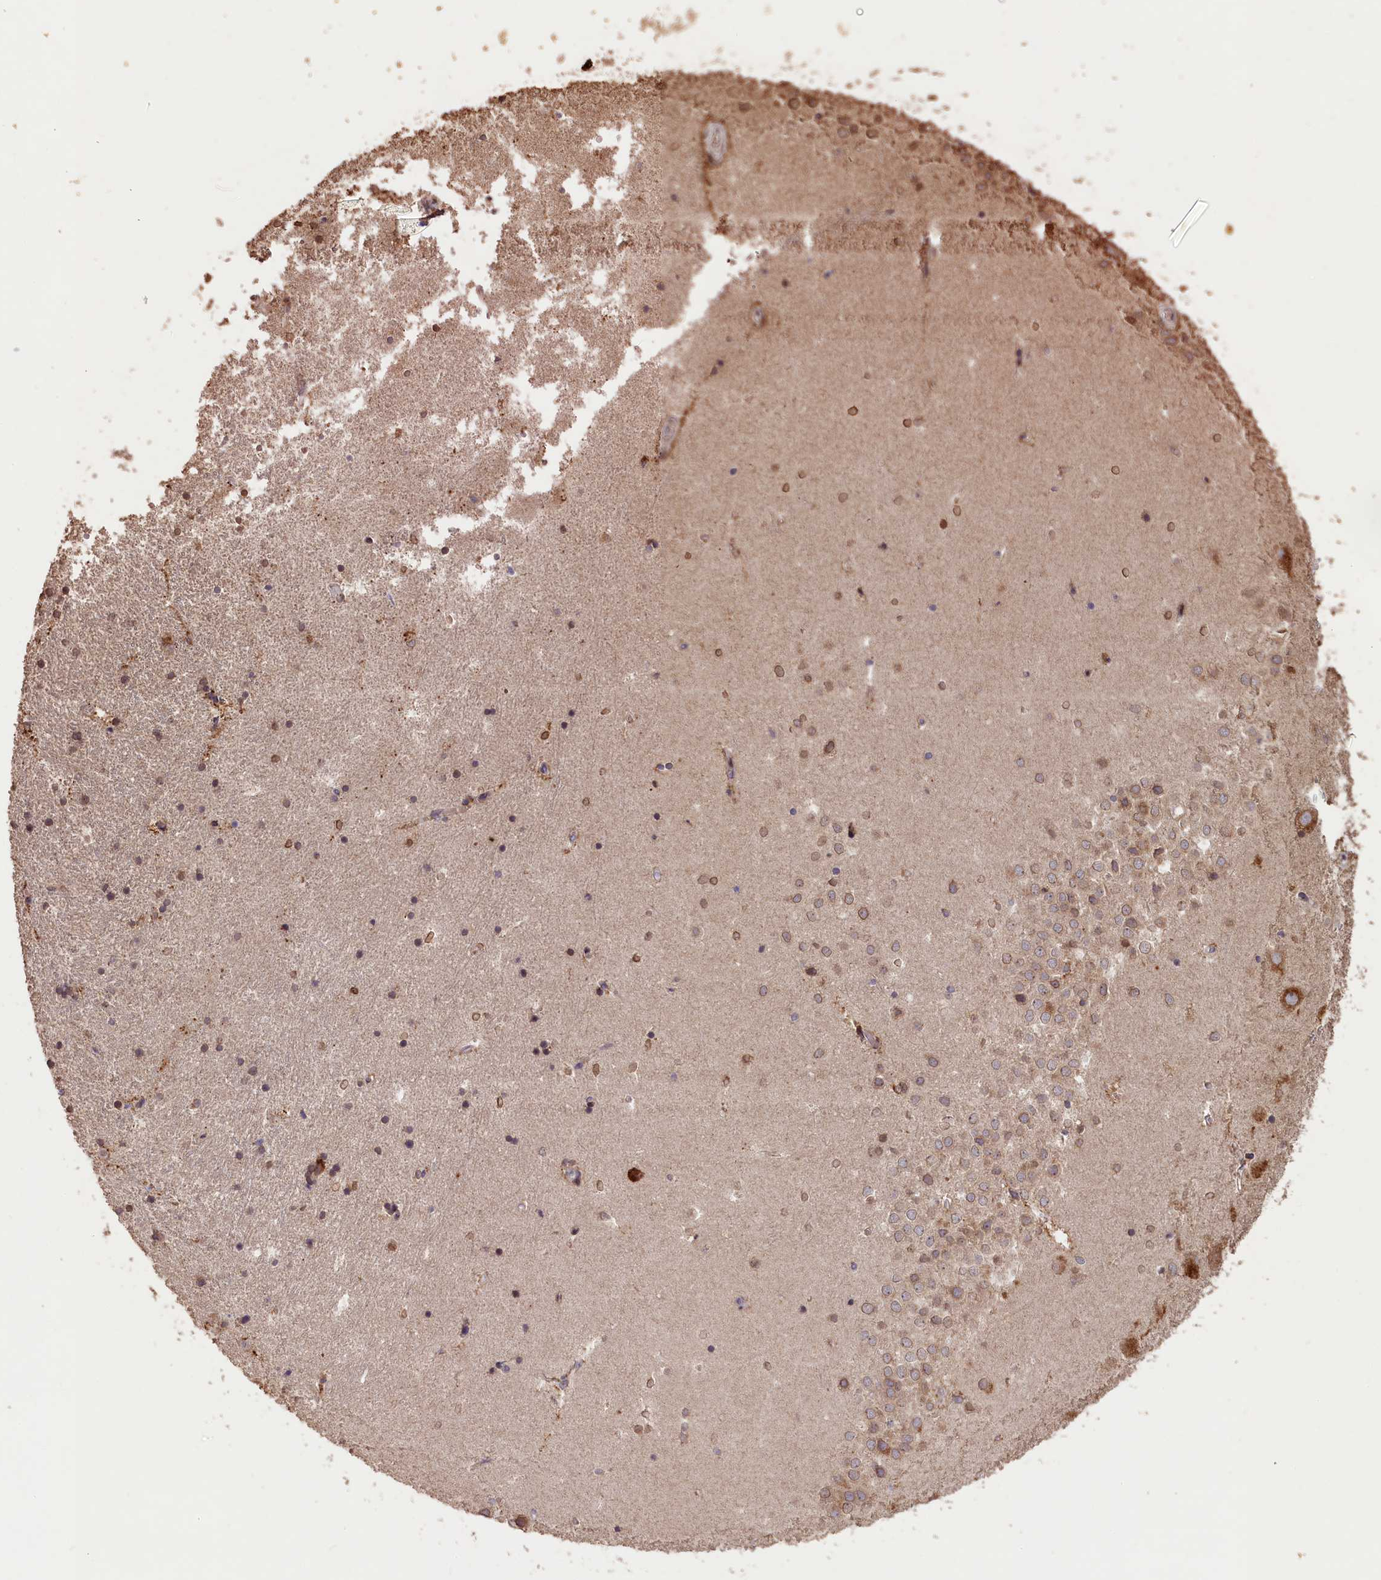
{"staining": {"intensity": "moderate", "quantity": "<25%", "location": "nuclear"}, "tissue": "hippocampus", "cell_type": "Glial cells", "image_type": "normal", "snomed": [{"axis": "morphology", "description": "Normal tissue, NOS"}, {"axis": "topography", "description": "Hippocampus"}], "caption": "Immunohistochemical staining of unremarkable hippocampus reveals <25% levels of moderate nuclear protein positivity in approximately <25% of glial cells. The protein of interest is stained brown, and the nuclei are stained in blue (DAB IHC with brightfield microscopy, high magnification).", "gene": "SLC38A7", "patient": {"sex": "female", "age": 52}}